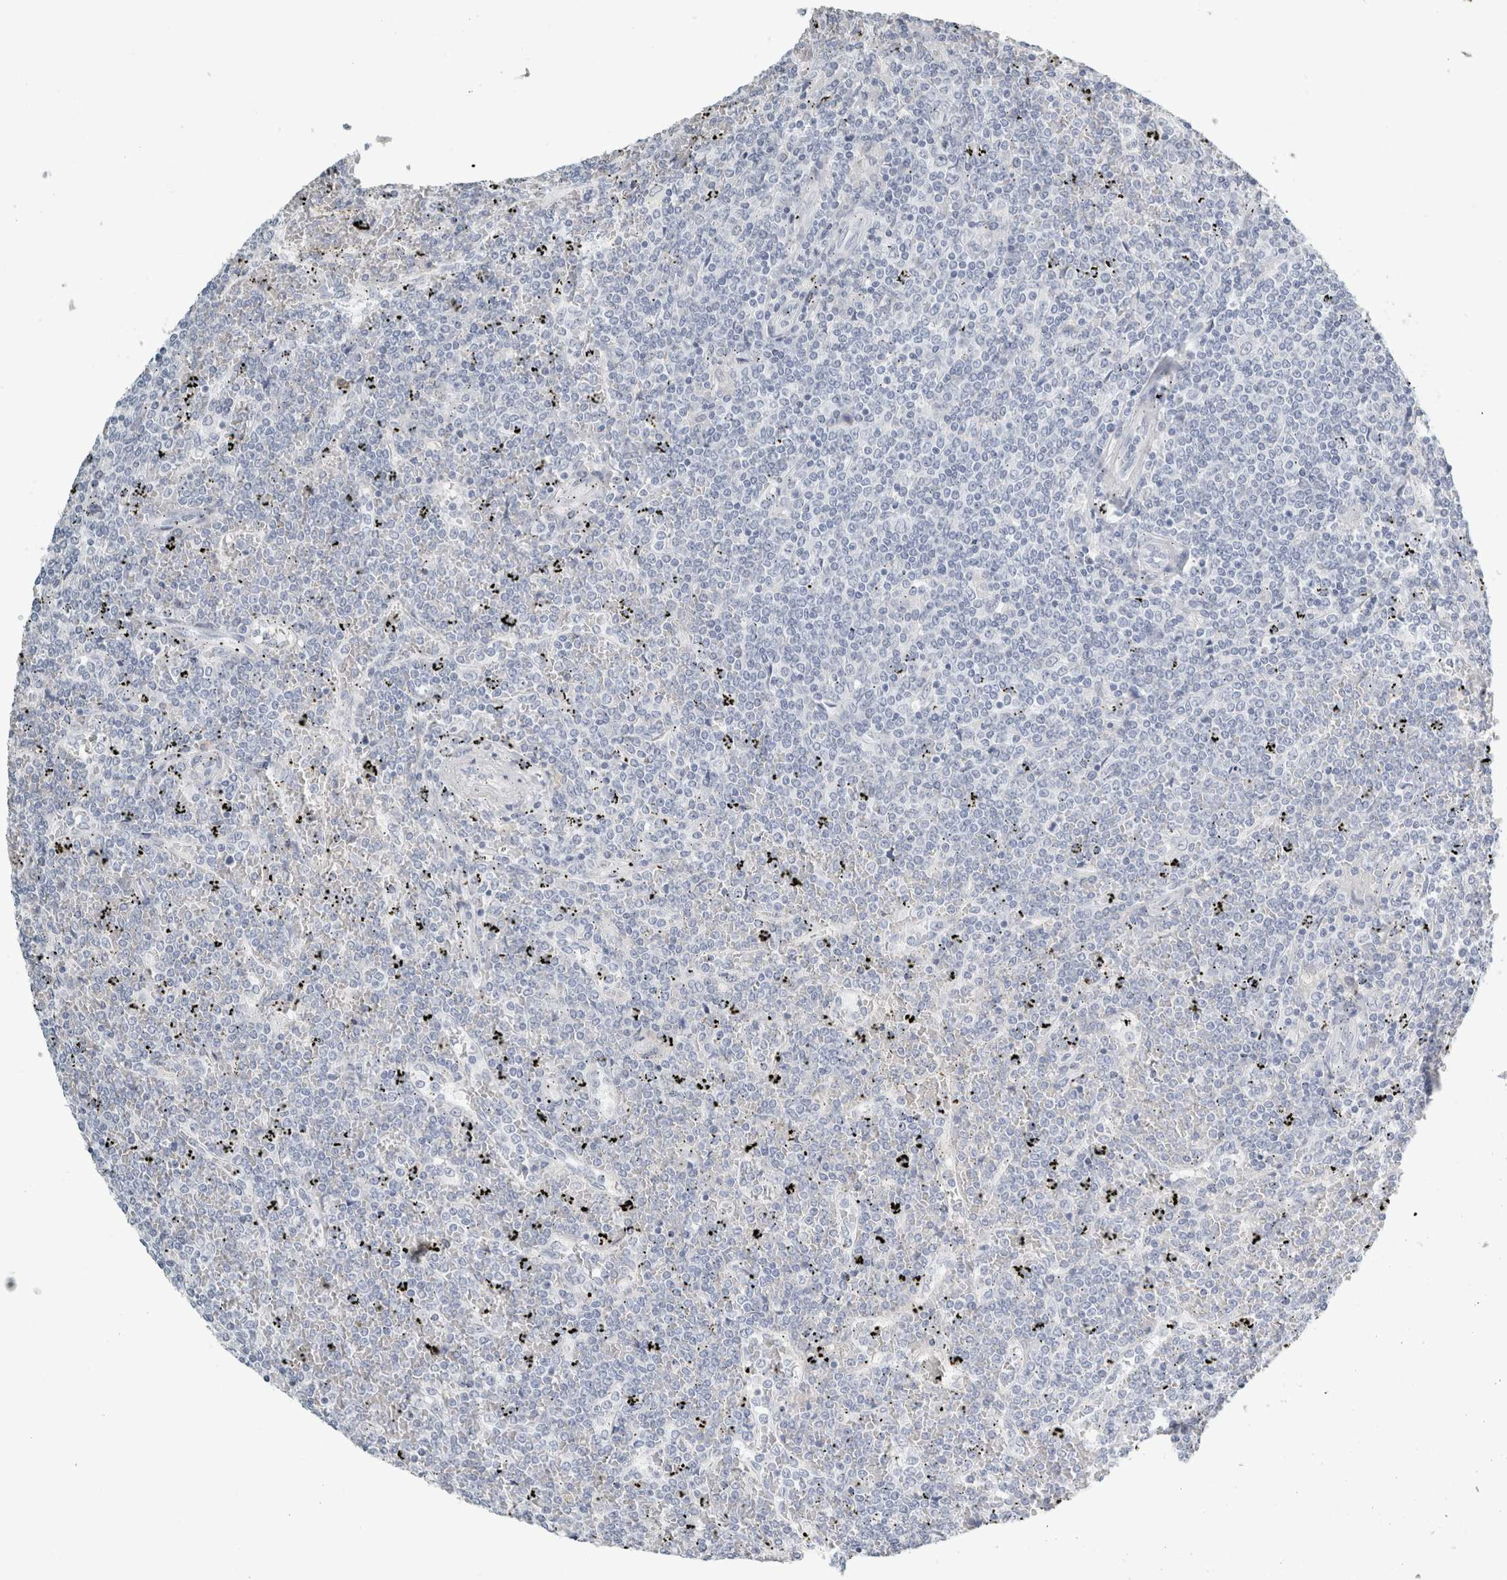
{"staining": {"intensity": "negative", "quantity": "none", "location": "none"}, "tissue": "lymphoma", "cell_type": "Tumor cells", "image_type": "cancer", "snomed": [{"axis": "morphology", "description": "Malignant lymphoma, non-Hodgkin's type, Low grade"}, {"axis": "topography", "description": "Spleen"}], "caption": "Histopathology image shows no significant protein staining in tumor cells of lymphoma.", "gene": "TSPAN8", "patient": {"sex": "female", "age": 19}}